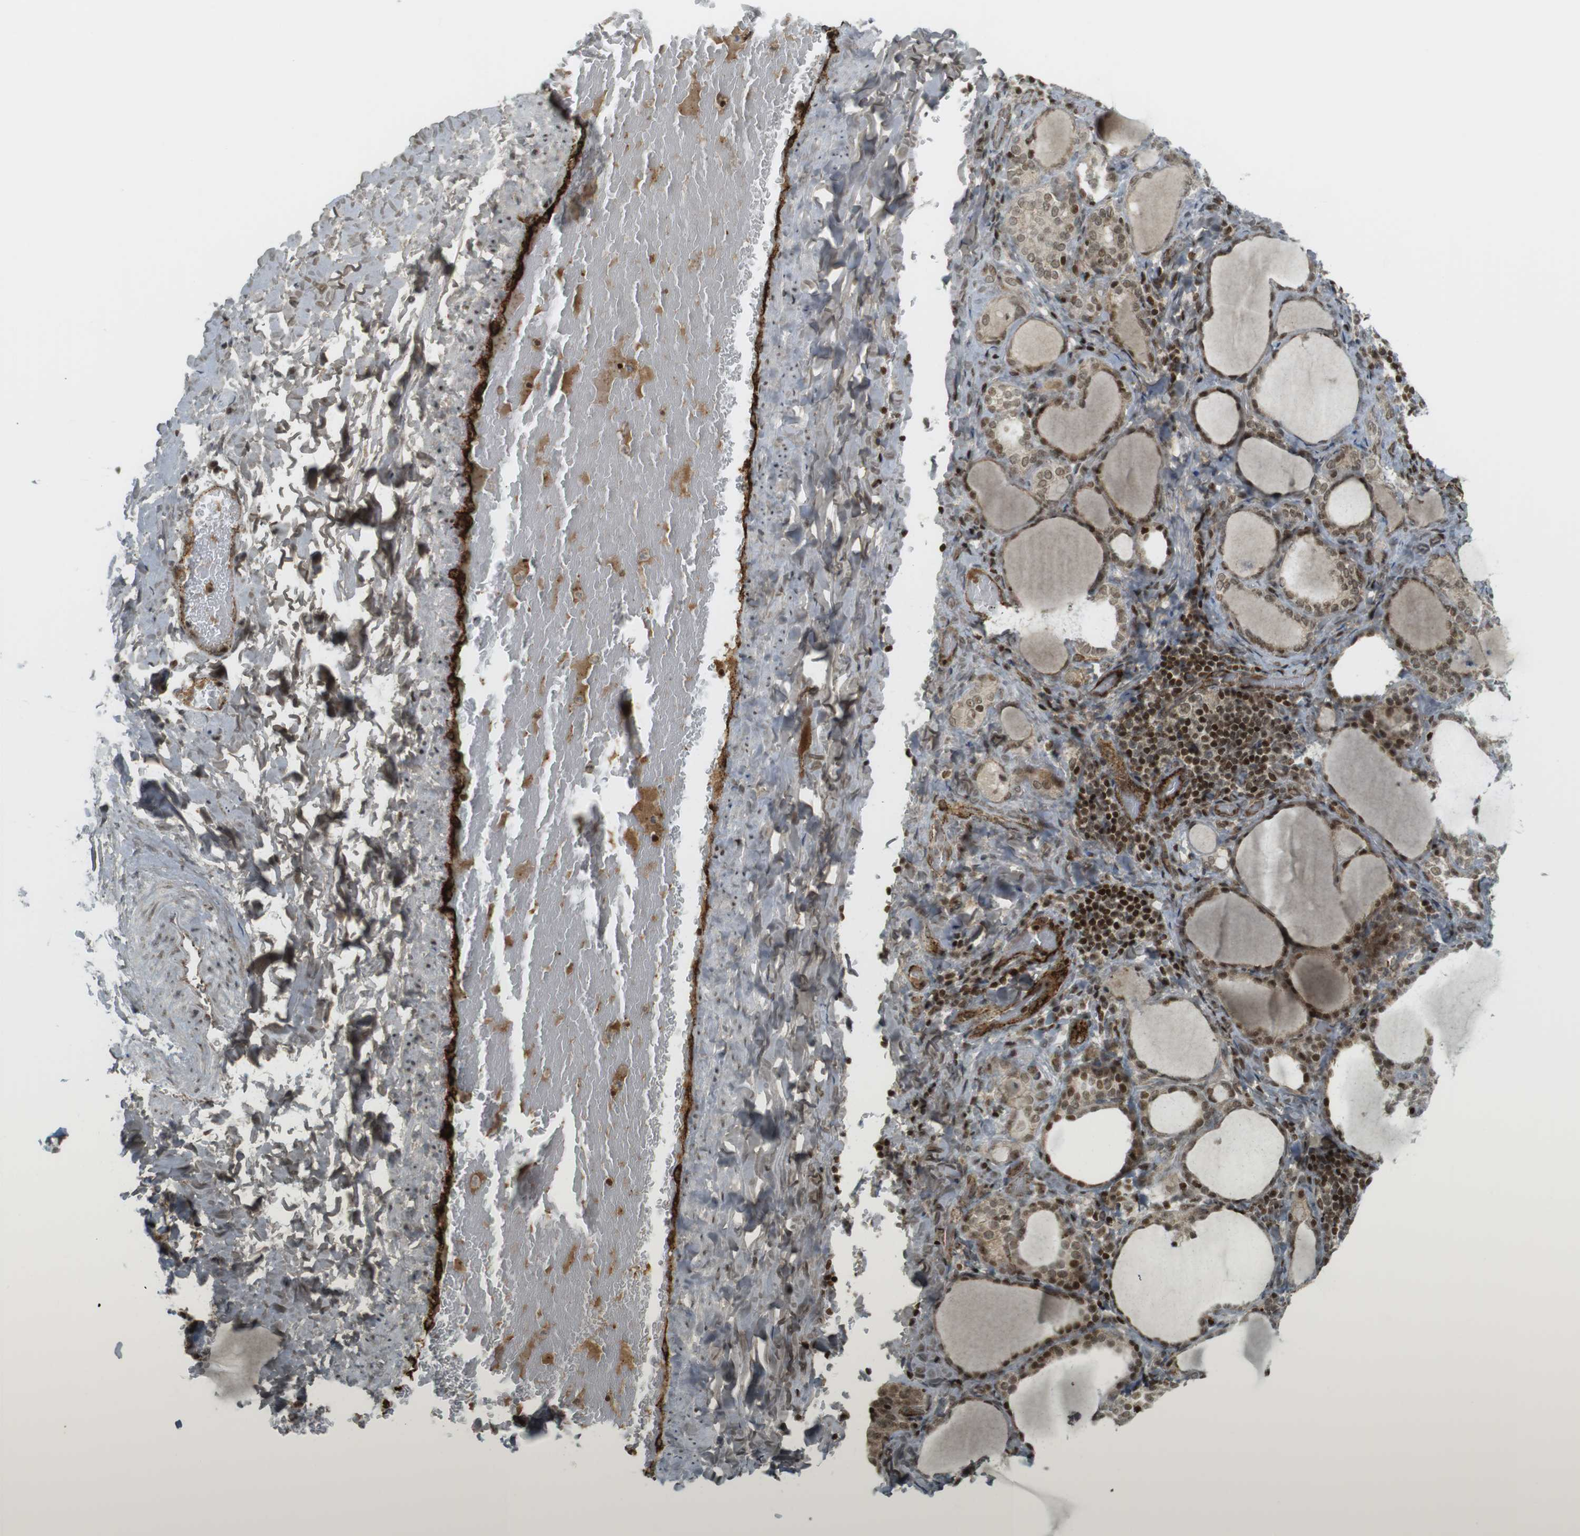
{"staining": {"intensity": "moderate", "quantity": ">75%", "location": "cytoplasmic/membranous,nuclear"}, "tissue": "thyroid gland", "cell_type": "Glandular cells", "image_type": "normal", "snomed": [{"axis": "morphology", "description": "Normal tissue, NOS"}, {"axis": "morphology", "description": "Papillary adenocarcinoma, NOS"}, {"axis": "topography", "description": "Thyroid gland"}], "caption": "Moderate cytoplasmic/membranous,nuclear protein expression is seen in approximately >75% of glandular cells in thyroid gland. Using DAB (brown) and hematoxylin (blue) stains, captured at high magnification using brightfield microscopy.", "gene": "PPP1R13B", "patient": {"sex": "female", "age": 30}}